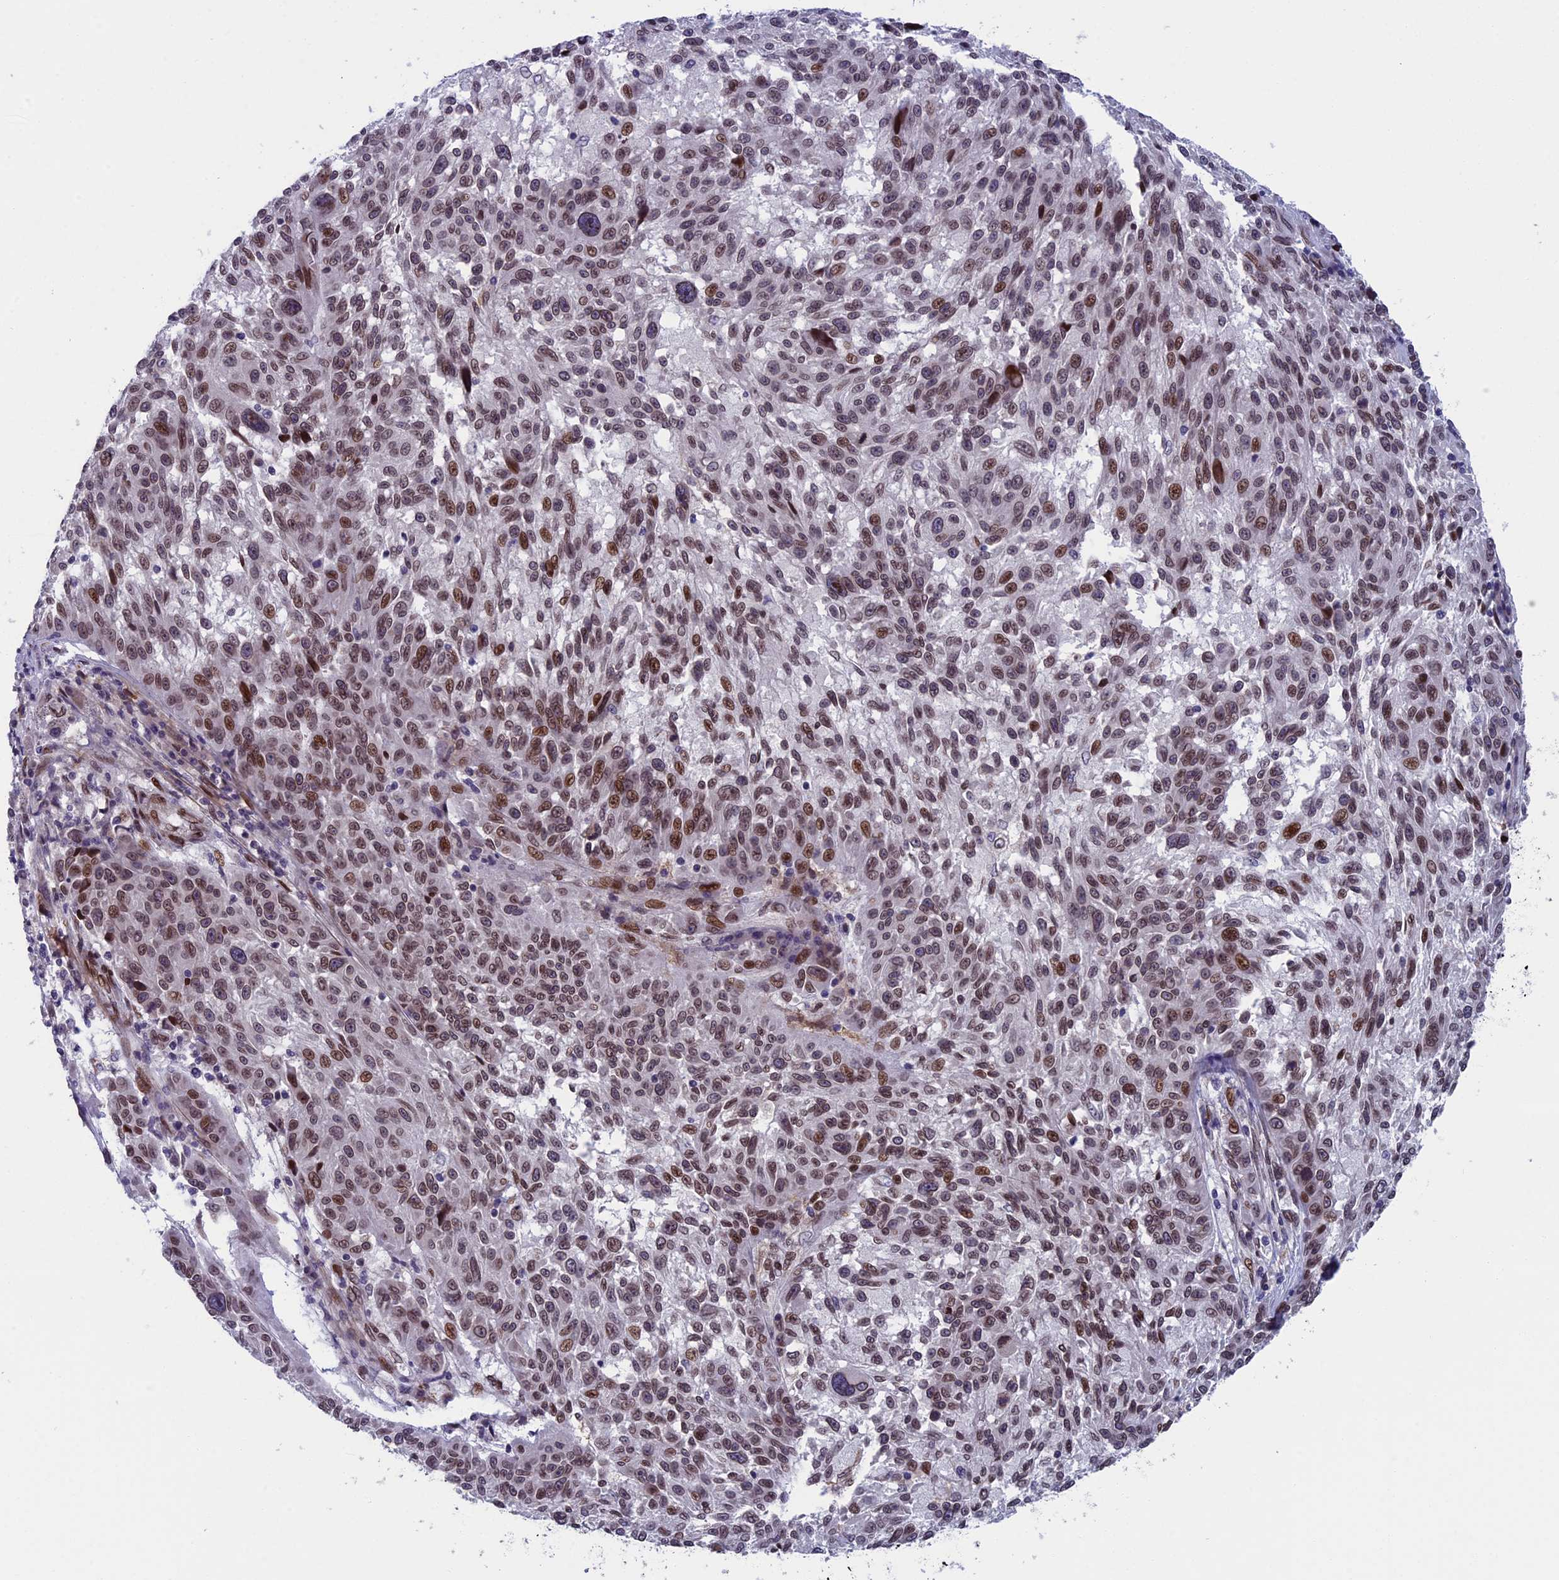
{"staining": {"intensity": "moderate", "quantity": ">75%", "location": "nuclear"}, "tissue": "melanoma", "cell_type": "Tumor cells", "image_type": "cancer", "snomed": [{"axis": "morphology", "description": "Malignant melanoma, NOS"}, {"axis": "topography", "description": "Skin"}], "caption": "Immunohistochemical staining of human malignant melanoma shows medium levels of moderate nuclear protein positivity in about >75% of tumor cells.", "gene": "GPSM1", "patient": {"sex": "male", "age": 53}}